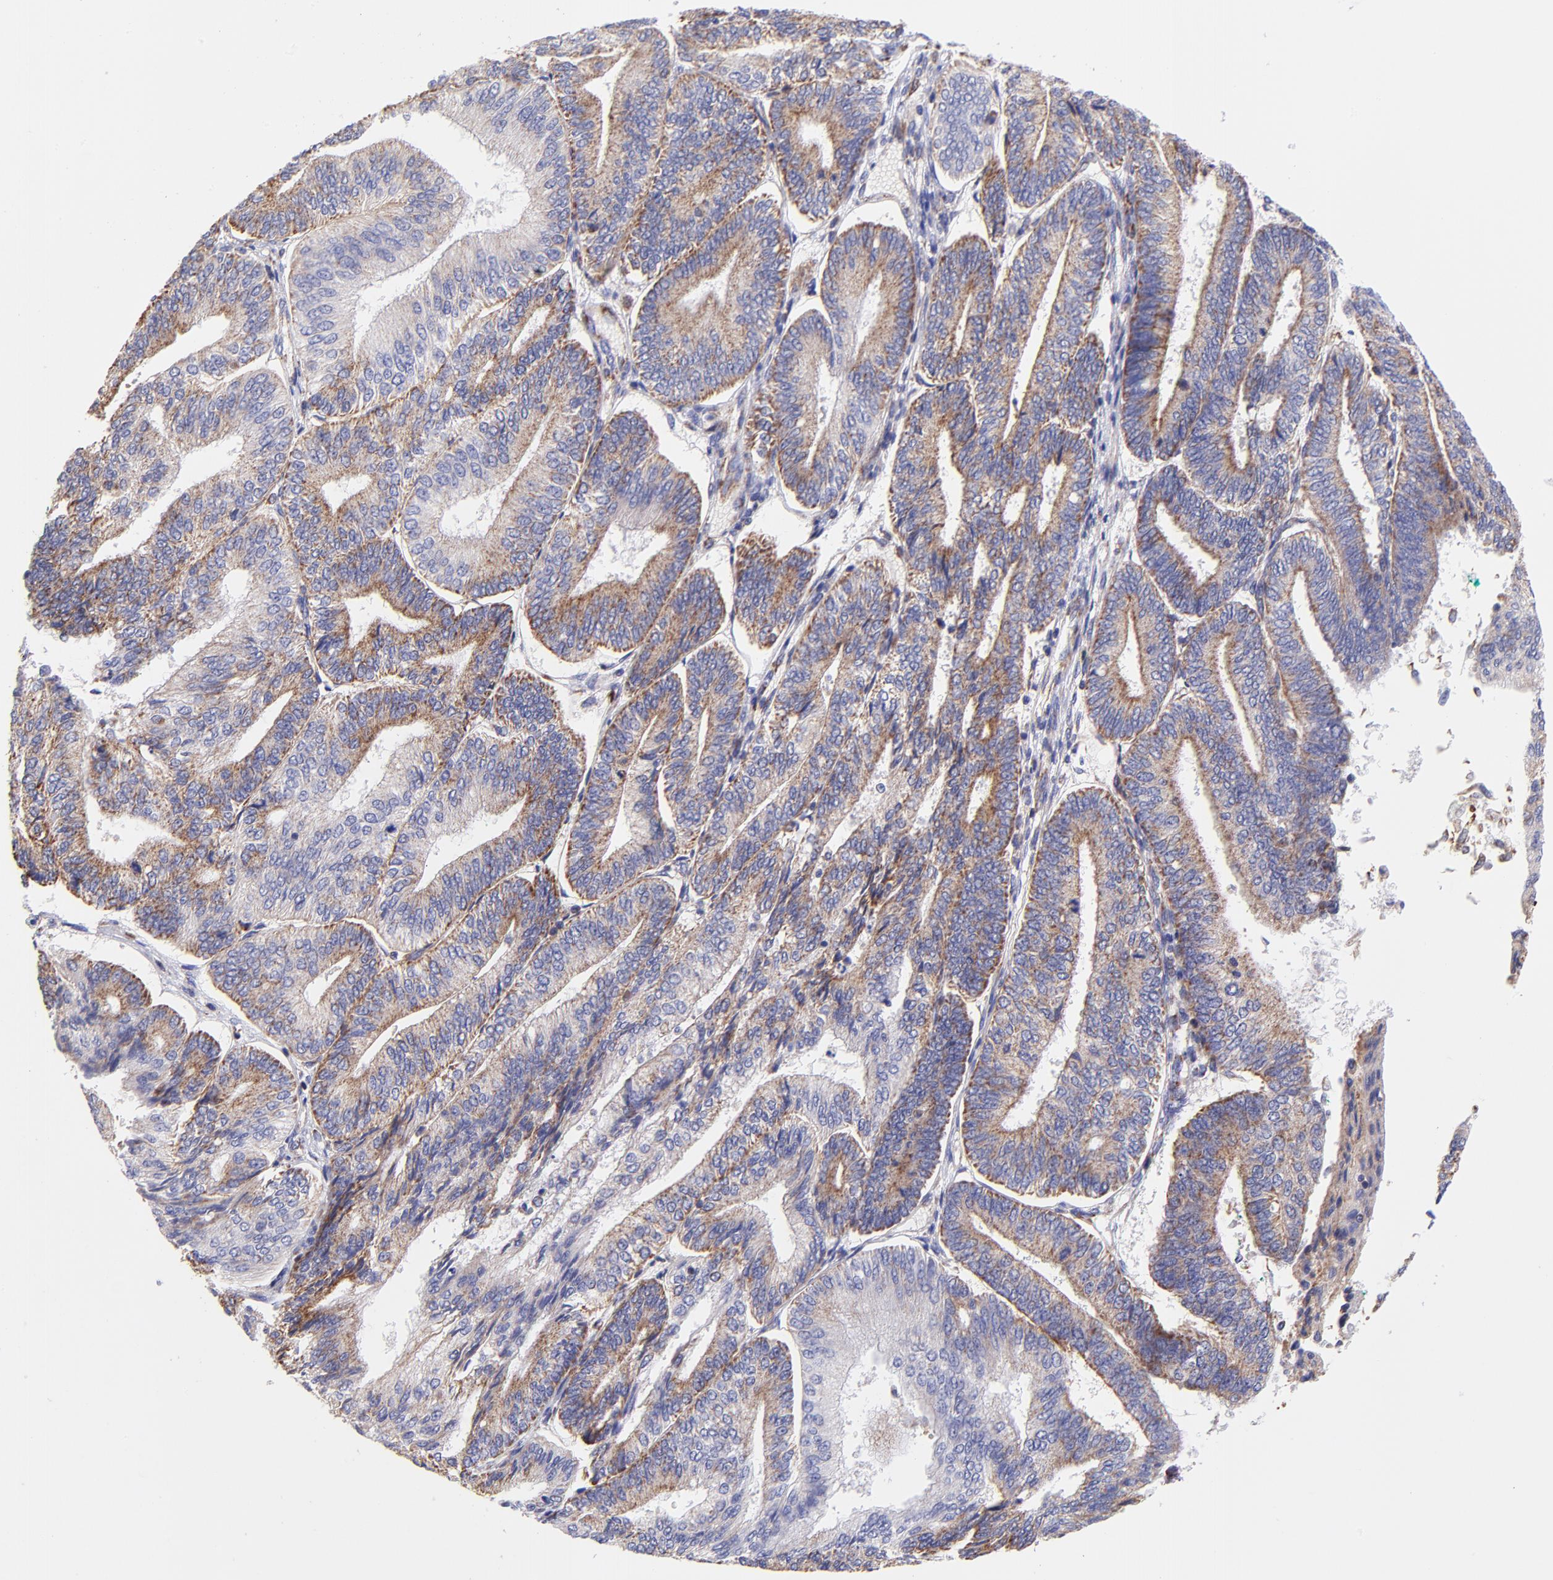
{"staining": {"intensity": "moderate", "quantity": ">75%", "location": "cytoplasmic/membranous"}, "tissue": "endometrial cancer", "cell_type": "Tumor cells", "image_type": "cancer", "snomed": [{"axis": "morphology", "description": "Adenocarcinoma, NOS"}, {"axis": "topography", "description": "Endometrium"}], "caption": "Immunohistochemistry (IHC) of endometrial adenocarcinoma displays medium levels of moderate cytoplasmic/membranous positivity in approximately >75% of tumor cells. Nuclei are stained in blue.", "gene": "NDUFB7", "patient": {"sex": "female", "age": 55}}